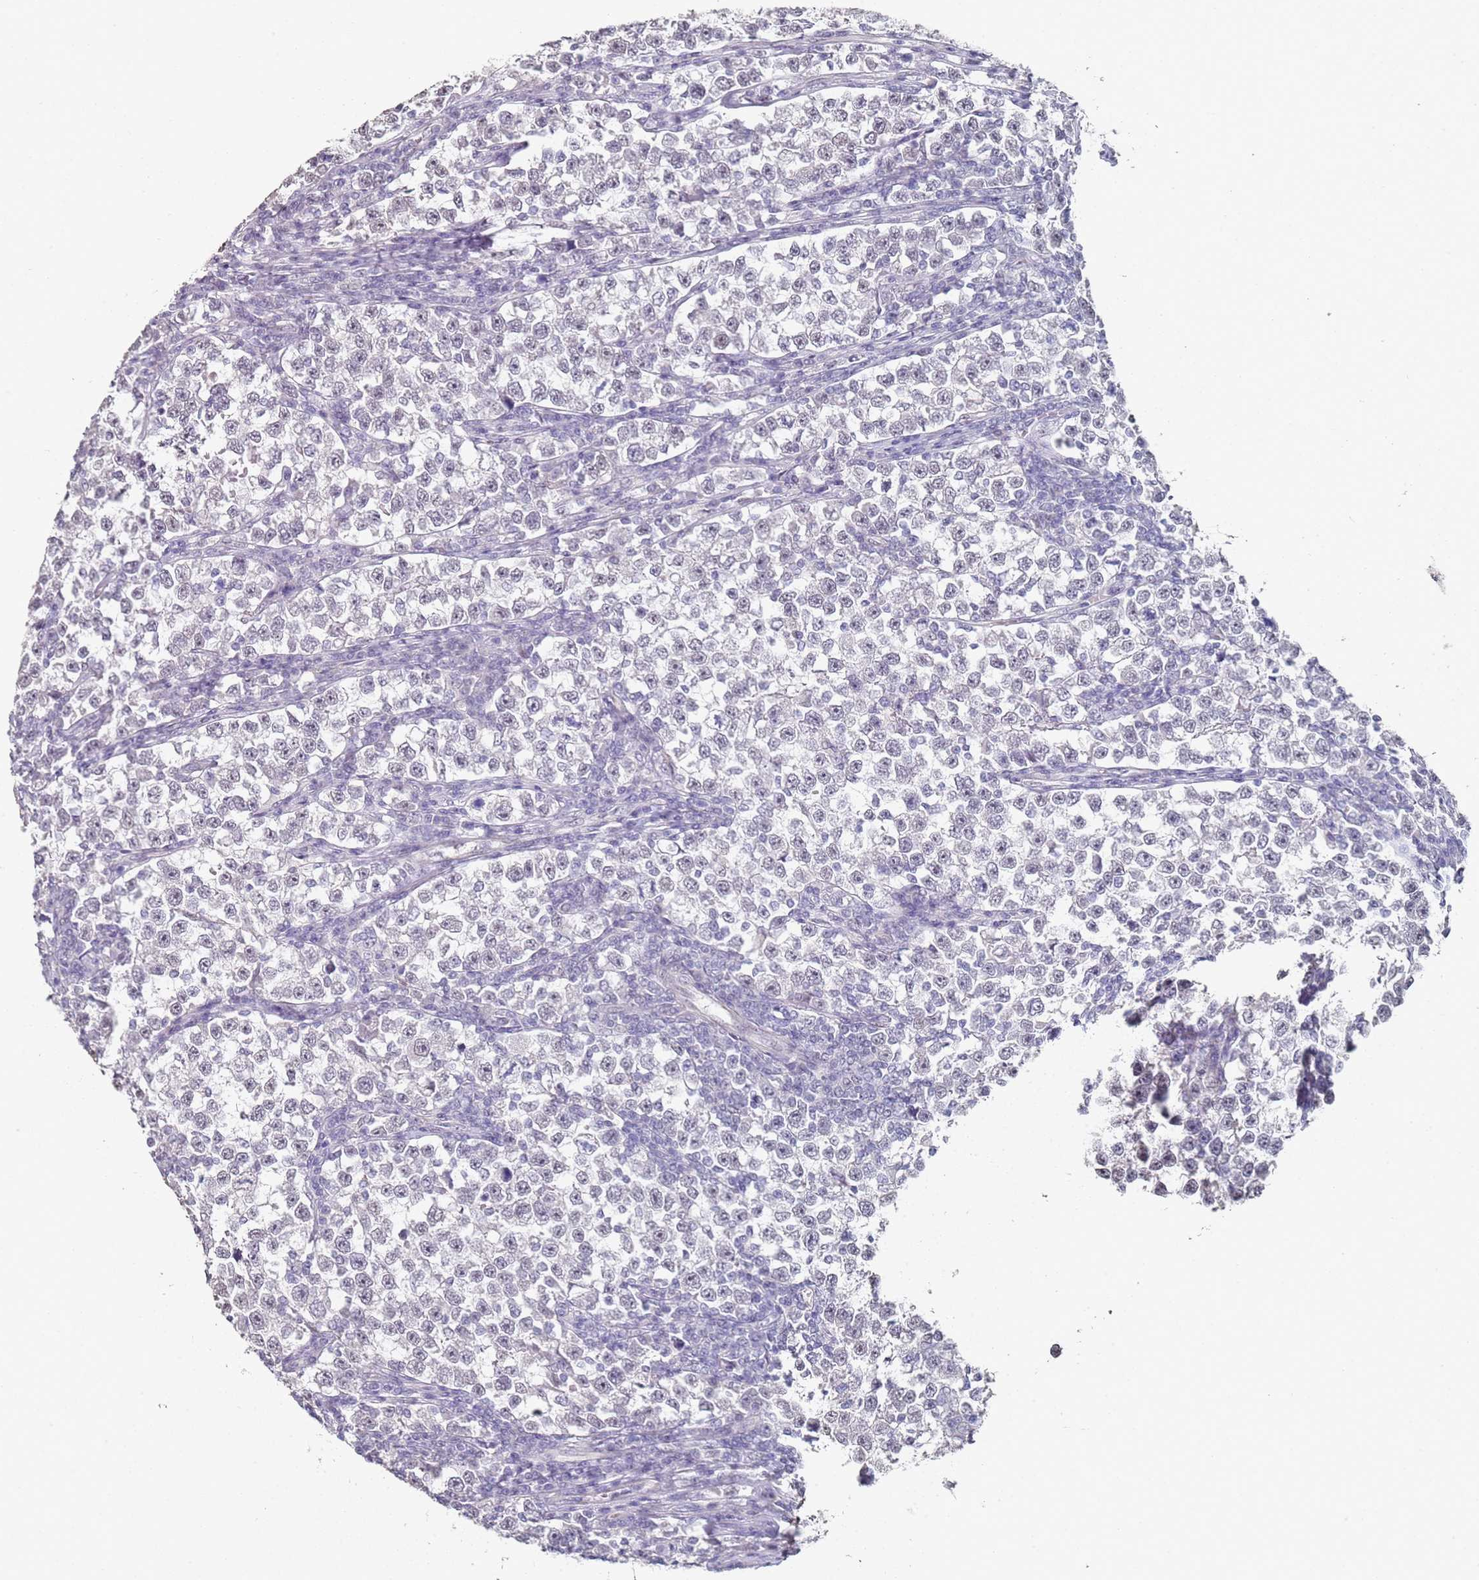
{"staining": {"intensity": "negative", "quantity": "none", "location": "none"}, "tissue": "testis cancer", "cell_type": "Tumor cells", "image_type": "cancer", "snomed": [{"axis": "morphology", "description": "Normal tissue, NOS"}, {"axis": "morphology", "description": "Seminoma, NOS"}, {"axis": "topography", "description": "Testis"}], "caption": "This is an immunohistochemistry photomicrograph of testis cancer (seminoma). There is no expression in tumor cells.", "gene": "DNAH11", "patient": {"sex": "male", "age": 43}}